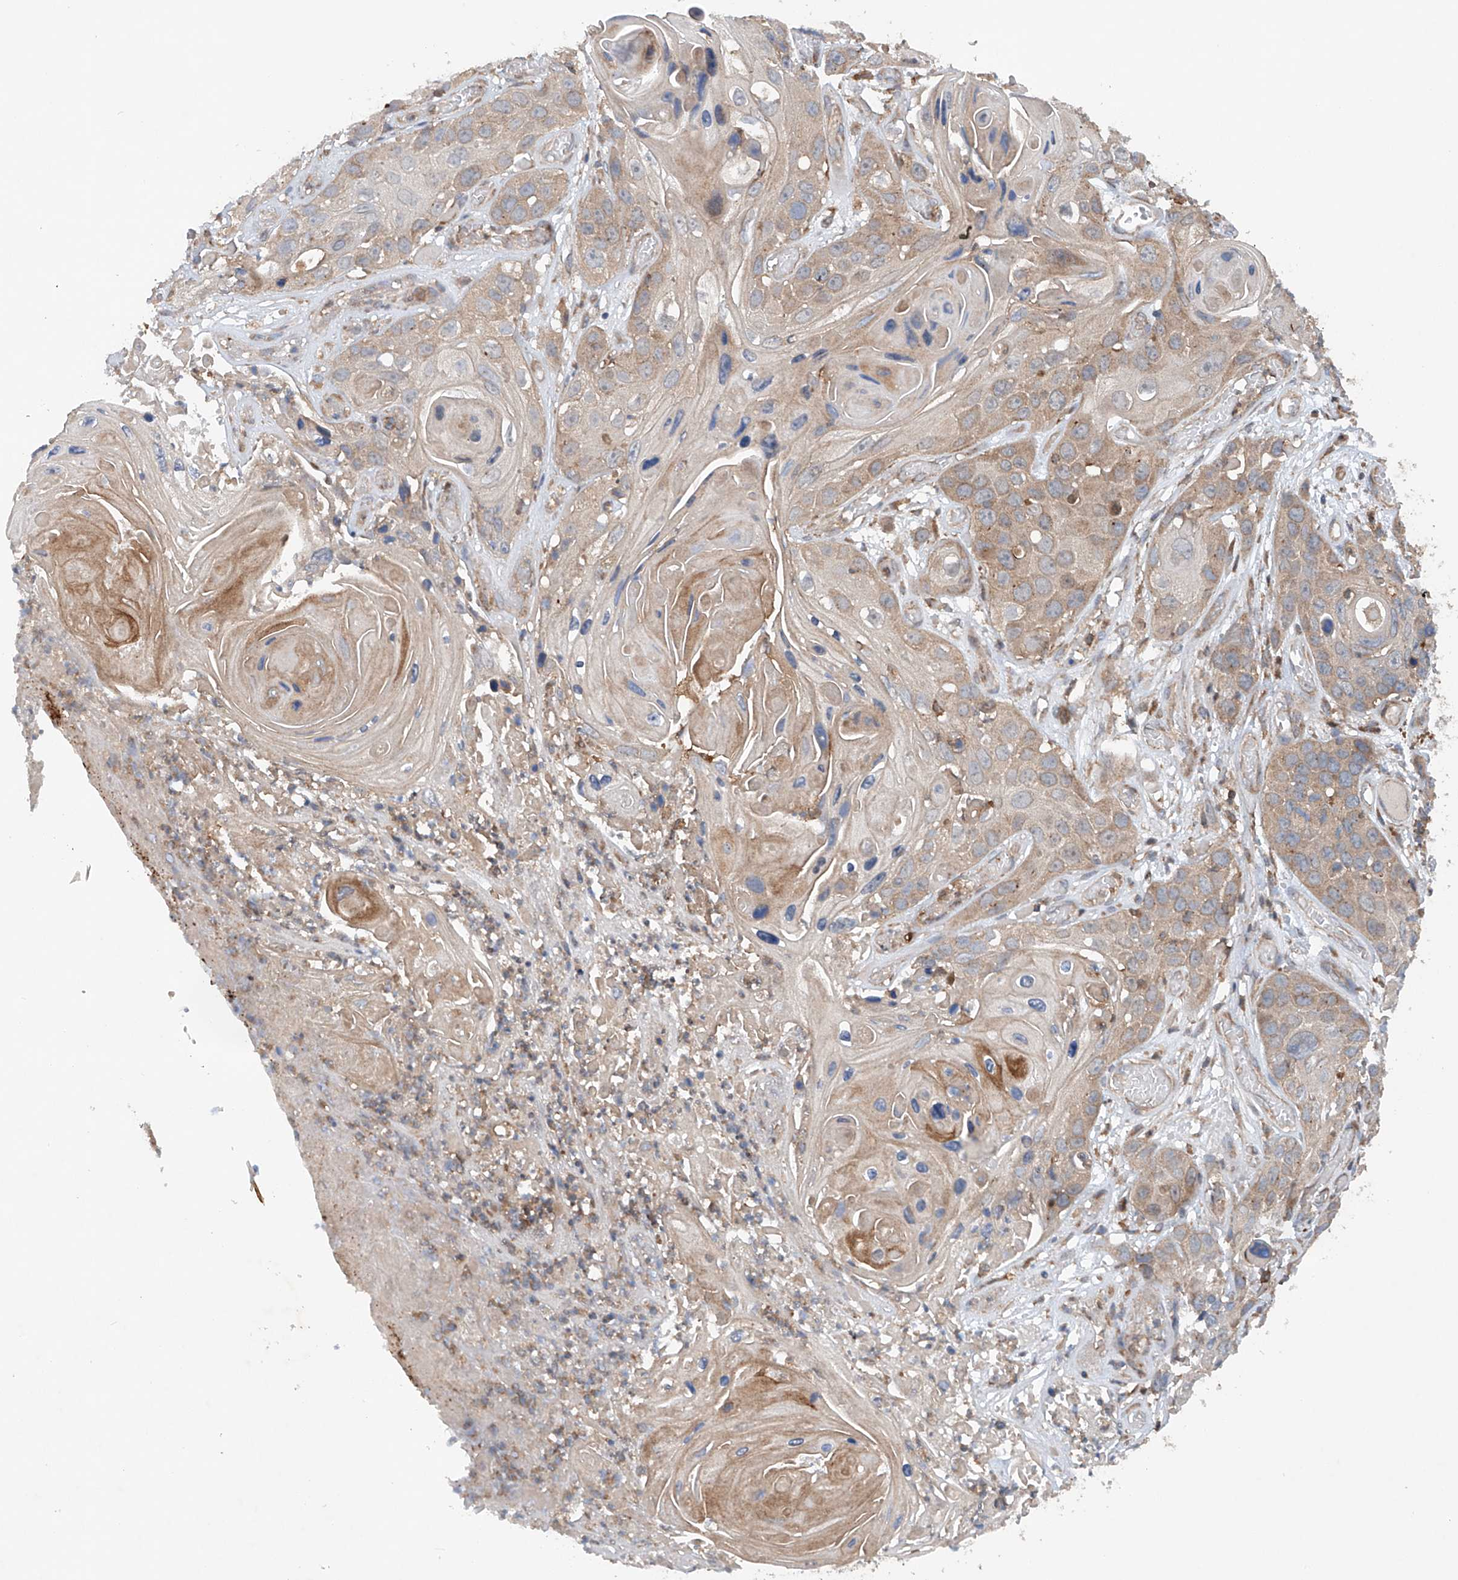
{"staining": {"intensity": "moderate", "quantity": "<25%", "location": "cytoplasmic/membranous"}, "tissue": "skin cancer", "cell_type": "Tumor cells", "image_type": "cancer", "snomed": [{"axis": "morphology", "description": "Squamous cell carcinoma, NOS"}, {"axis": "topography", "description": "Skin"}], "caption": "Human squamous cell carcinoma (skin) stained with a brown dye demonstrates moderate cytoplasmic/membranous positive positivity in about <25% of tumor cells.", "gene": "CEP85L", "patient": {"sex": "male", "age": 55}}